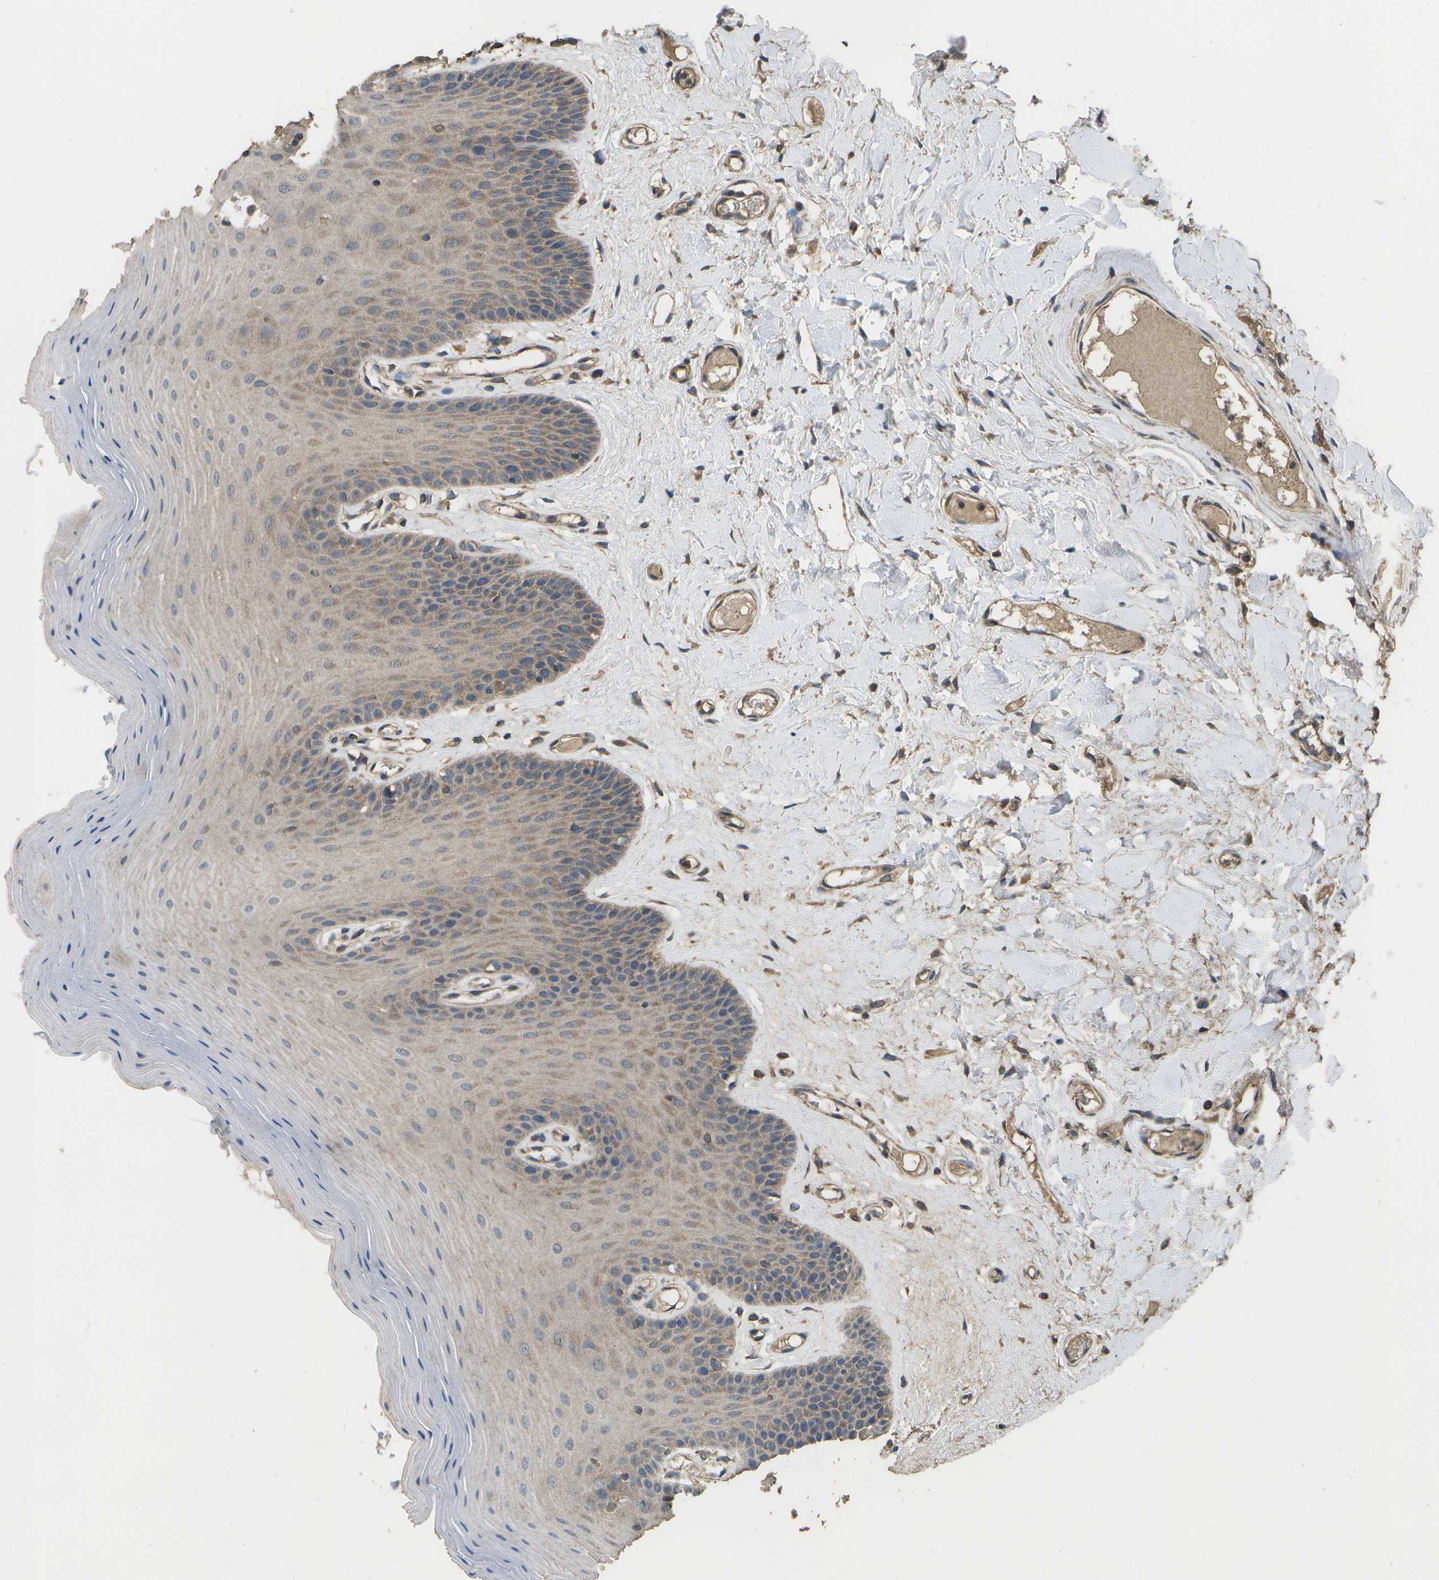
{"staining": {"intensity": "weak", "quantity": "25%-75%", "location": "cytoplasmic/membranous"}, "tissue": "oral mucosa", "cell_type": "Squamous epithelial cells", "image_type": "normal", "snomed": [{"axis": "morphology", "description": "Normal tissue, NOS"}, {"axis": "morphology", "description": "Squamous cell carcinoma, NOS"}, {"axis": "topography", "description": "Skeletal muscle"}, {"axis": "topography", "description": "Adipose tissue"}, {"axis": "topography", "description": "Vascular tissue"}, {"axis": "topography", "description": "Oral tissue"}, {"axis": "topography", "description": "Peripheral nerve tissue"}, {"axis": "topography", "description": "Head-Neck"}], "caption": "Immunohistochemistry (IHC) photomicrograph of normal oral mucosa: oral mucosa stained using immunohistochemistry (IHC) exhibits low levels of weak protein expression localized specifically in the cytoplasmic/membranous of squamous epithelial cells, appearing as a cytoplasmic/membranous brown color.", "gene": "SACS", "patient": {"sex": "male", "age": 71}}